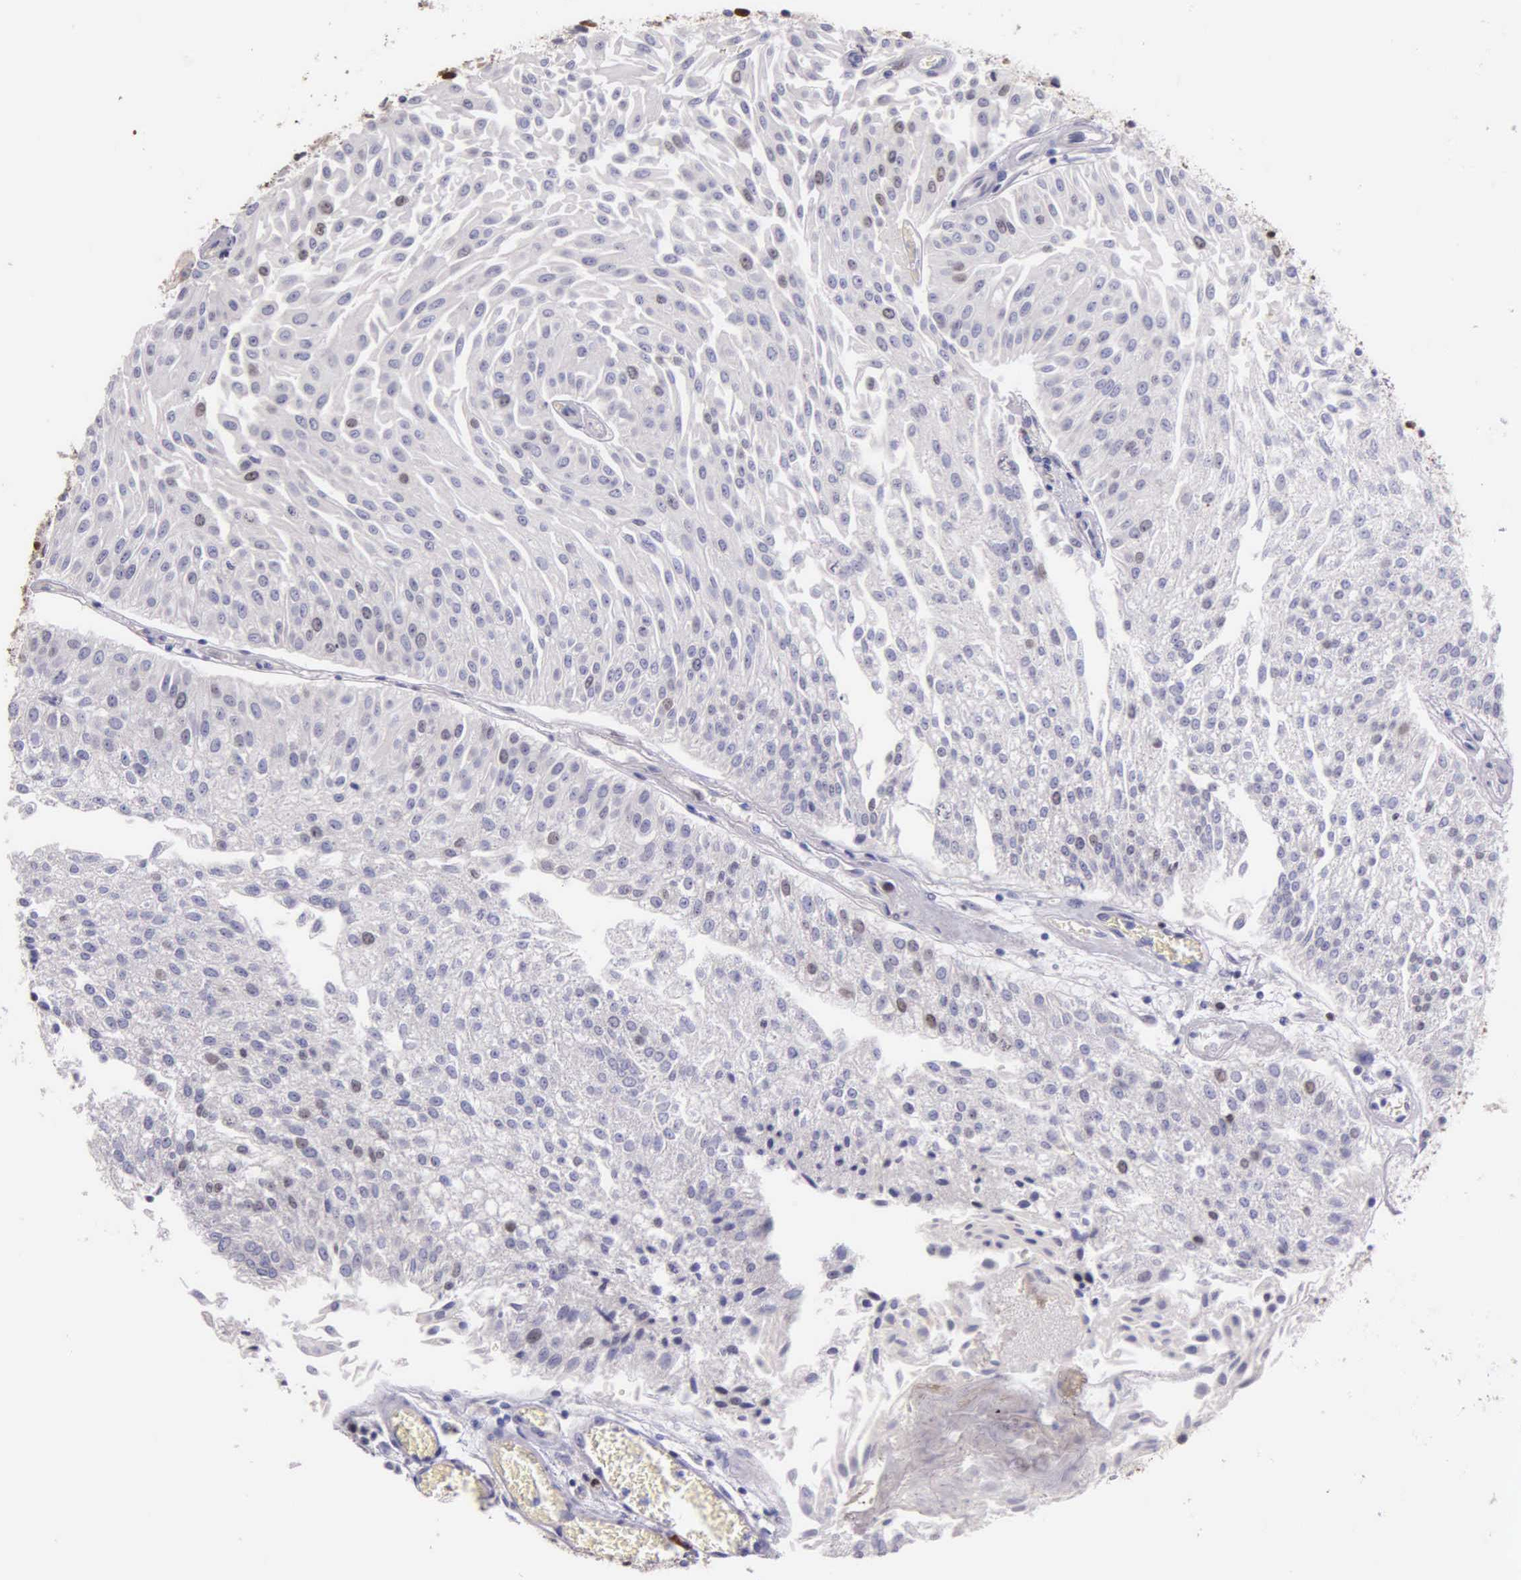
{"staining": {"intensity": "weak", "quantity": "<25%", "location": "nuclear"}, "tissue": "urothelial cancer", "cell_type": "Tumor cells", "image_type": "cancer", "snomed": [{"axis": "morphology", "description": "Urothelial carcinoma, Low grade"}, {"axis": "topography", "description": "Urinary bladder"}], "caption": "This micrograph is of urothelial cancer stained with IHC to label a protein in brown with the nuclei are counter-stained blue. There is no staining in tumor cells.", "gene": "MCM5", "patient": {"sex": "male", "age": 86}}